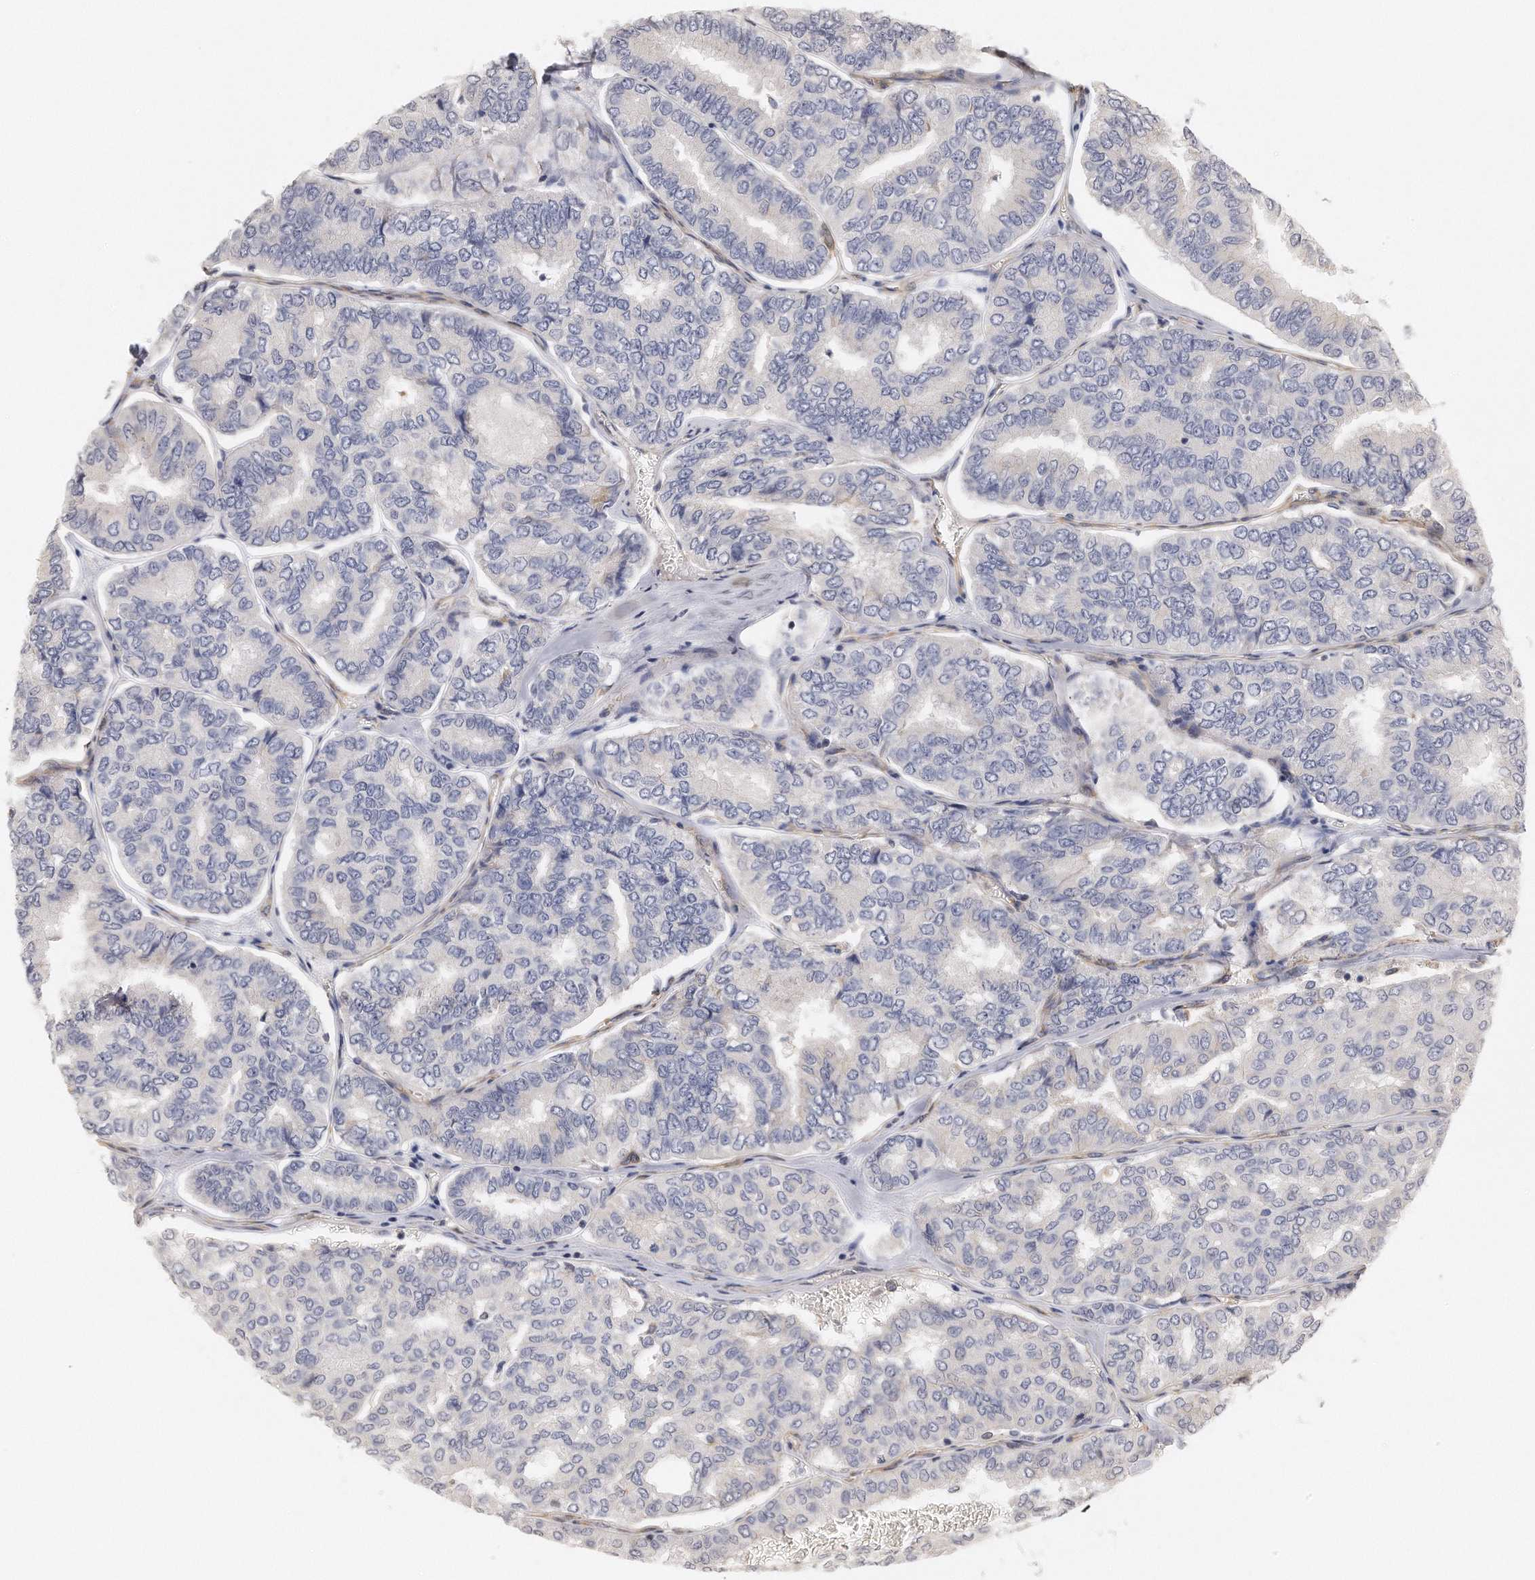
{"staining": {"intensity": "negative", "quantity": "none", "location": "none"}, "tissue": "thyroid cancer", "cell_type": "Tumor cells", "image_type": "cancer", "snomed": [{"axis": "morphology", "description": "Papillary adenocarcinoma, NOS"}, {"axis": "topography", "description": "Thyroid gland"}], "caption": "Immunohistochemistry (IHC) micrograph of human papillary adenocarcinoma (thyroid) stained for a protein (brown), which exhibits no expression in tumor cells.", "gene": "CHST7", "patient": {"sex": "female", "age": 35}}